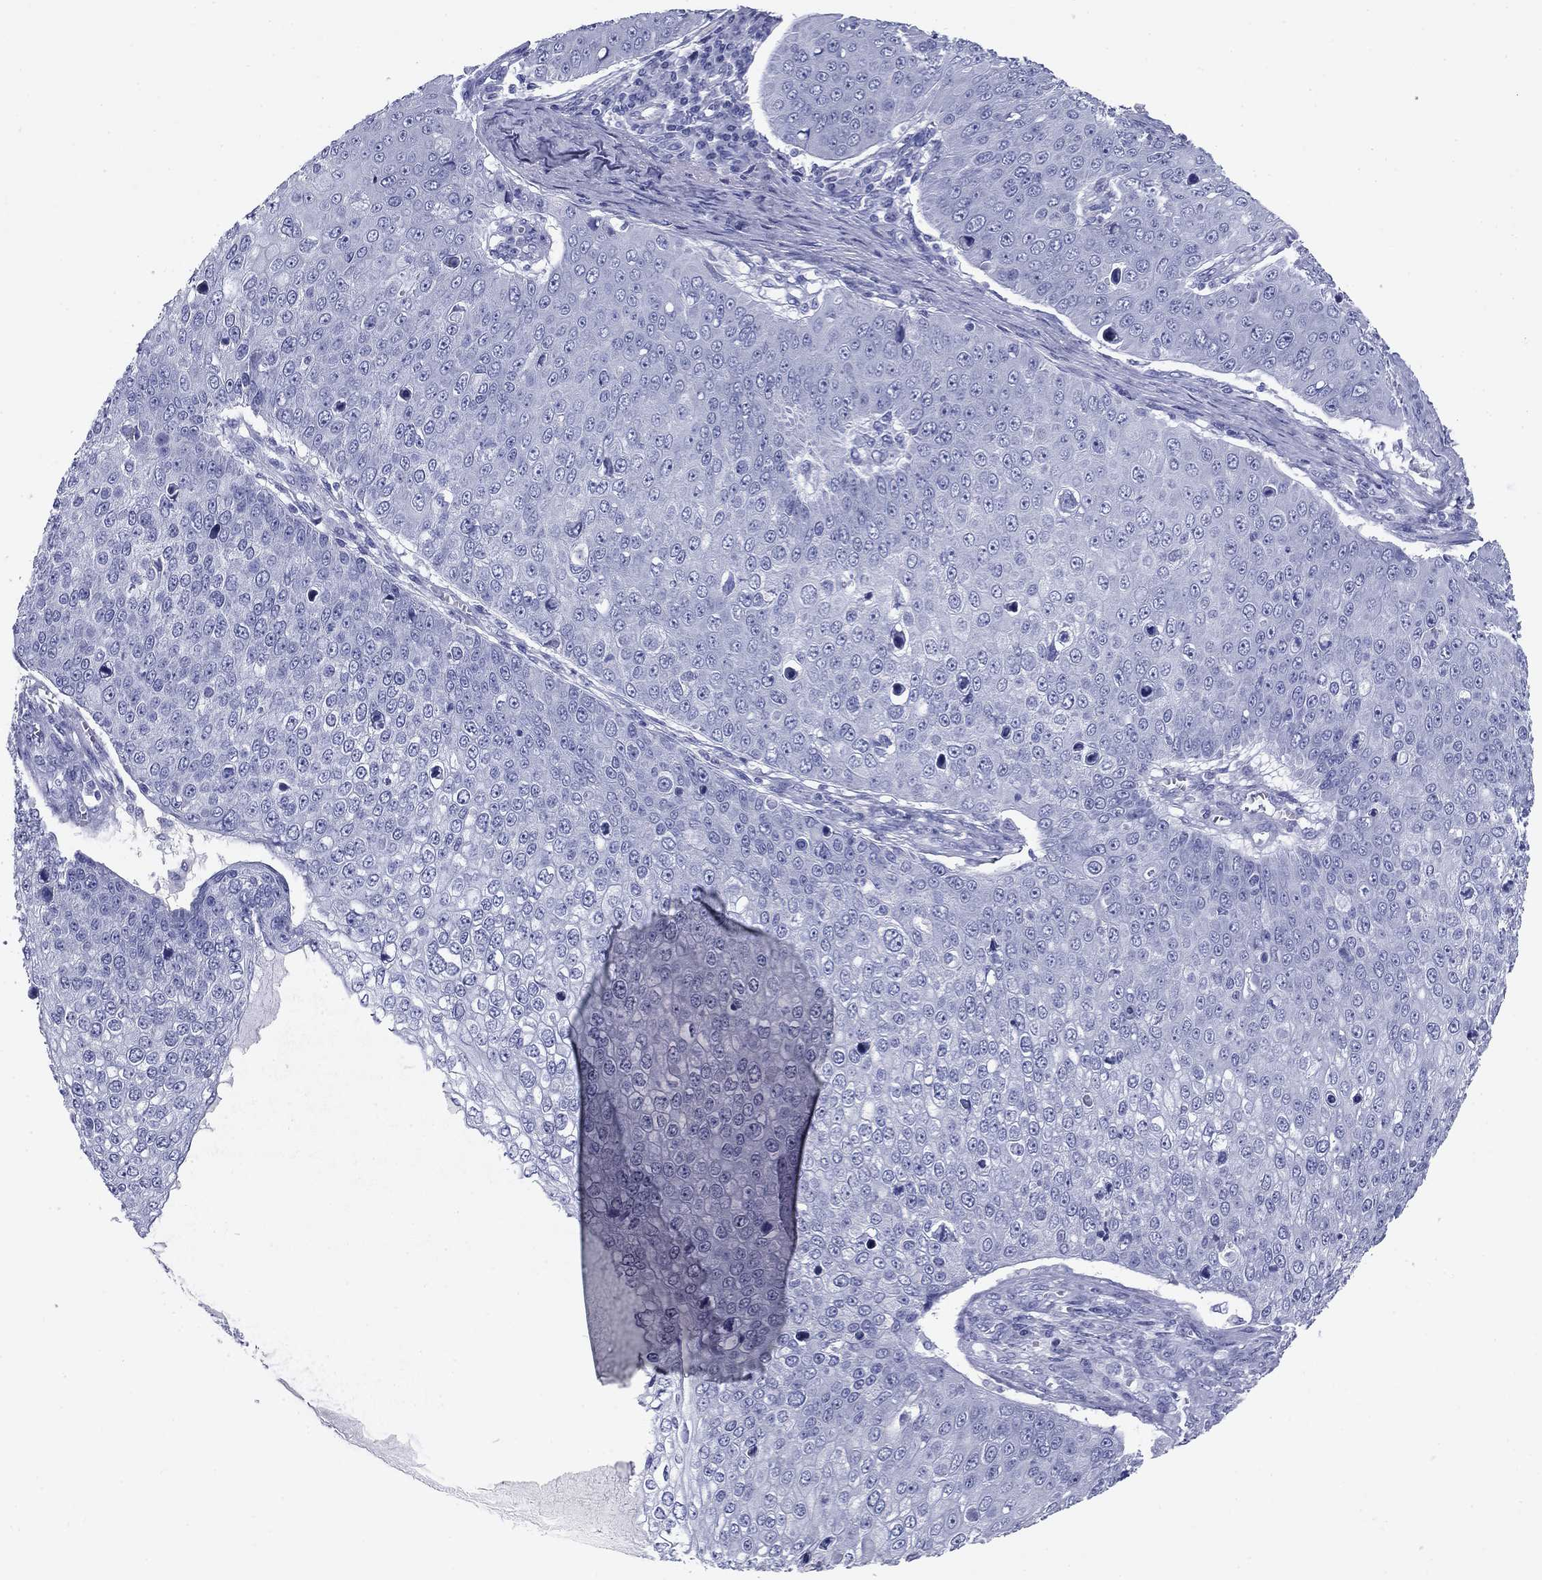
{"staining": {"intensity": "negative", "quantity": "none", "location": "none"}, "tissue": "skin cancer", "cell_type": "Tumor cells", "image_type": "cancer", "snomed": [{"axis": "morphology", "description": "Squamous cell carcinoma, NOS"}, {"axis": "topography", "description": "Skin"}], "caption": "This is a micrograph of immunohistochemistry (IHC) staining of skin cancer (squamous cell carcinoma), which shows no staining in tumor cells.", "gene": "NPPA", "patient": {"sex": "male", "age": 71}}